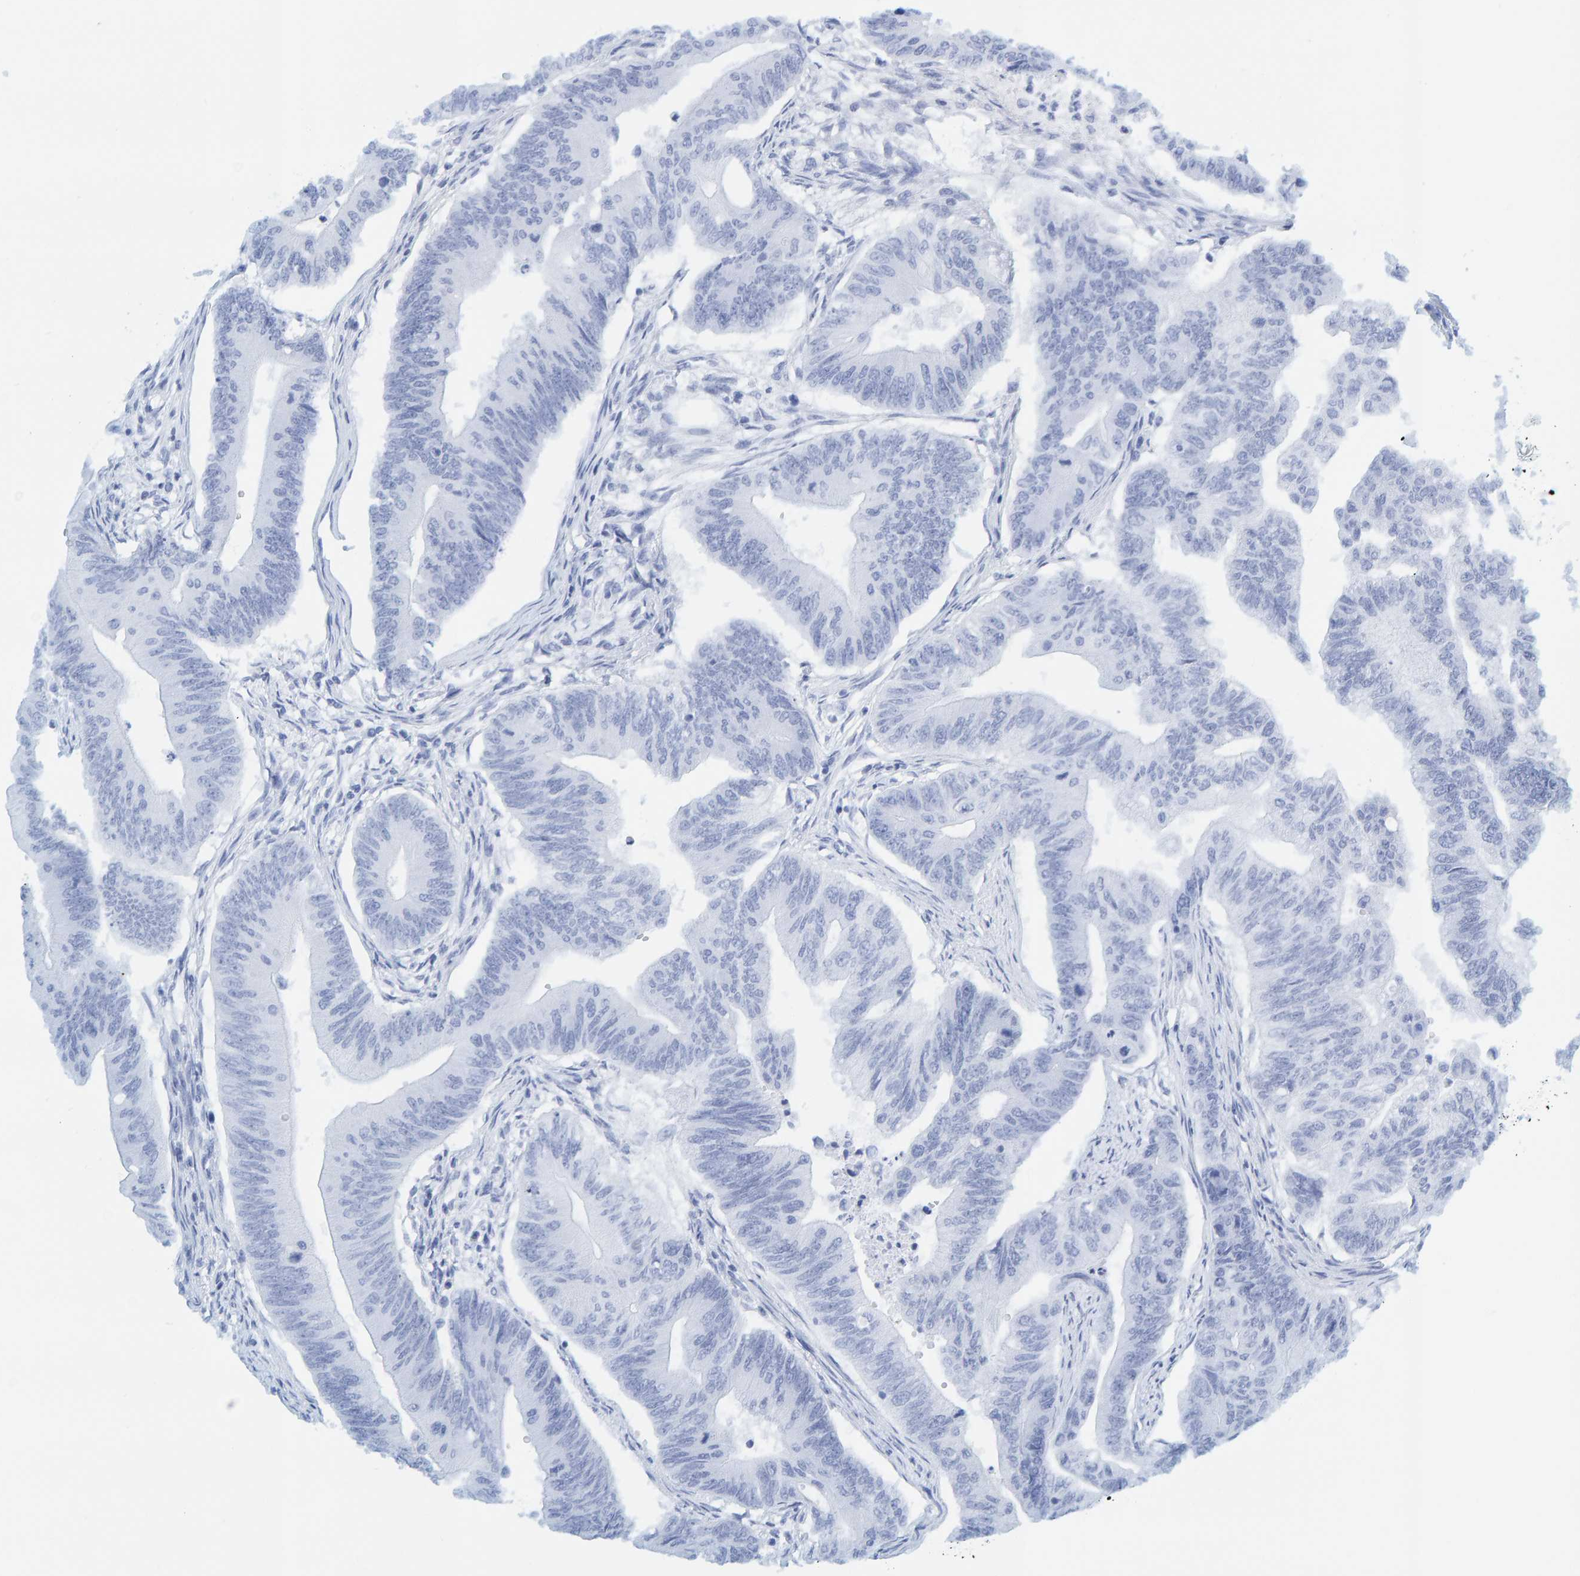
{"staining": {"intensity": "negative", "quantity": "none", "location": "none"}, "tissue": "colorectal cancer", "cell_type": "Tumor cells", "image_type": "cancer", "snomed": [{"axis": "morphology", "description": "Adenoma, NOS"}, {"axis": "morphology", "description": "Adenocarcinoma, NOS"}, {"axis": "topography", "description": "Colon"}], "caption": "Protein analysis of colorectal cancer demonstrates no significant expression in tumor cells.", "gene": "MAP1B", "patient": {"sex": "male", "age": 79}}